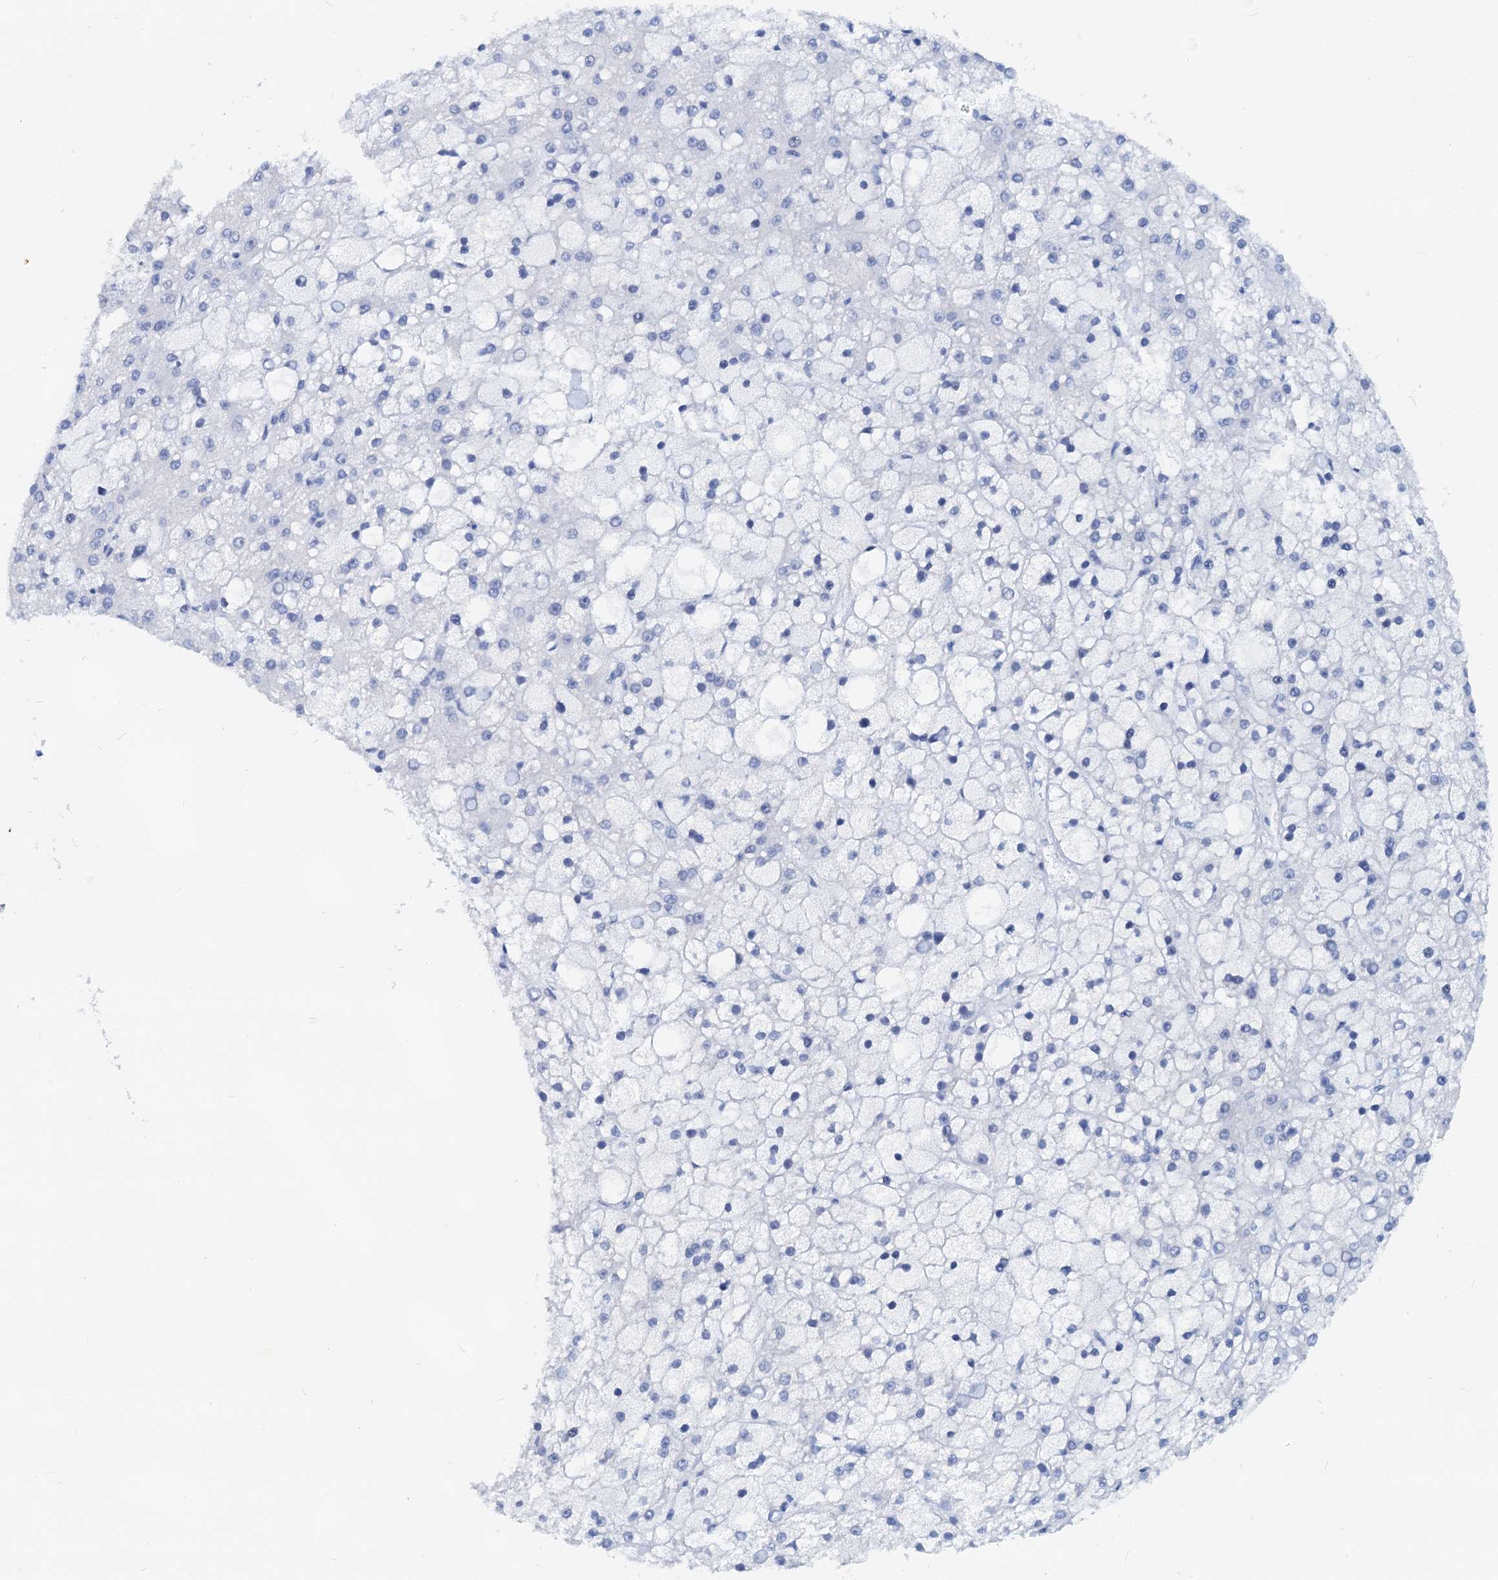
{"staining": {"intensity": "negative", "quantity": "none", "location": "none"}, "tissue": "liver cancer", "cell_type": "Tumor cells", "image_type": "cancer", "snomed": [{"axis": "morphology", "description": "Carcinoma, Hepatocellular, NOS"}, {"axis": "topography", "description": "Liver"}], "caption": "Liver hepatocellular carcinoma stained for a protein using IHC displays no staining tumor cells.", "gene": "PTGES3", "patient": {"sex": "male", "age": 67}}